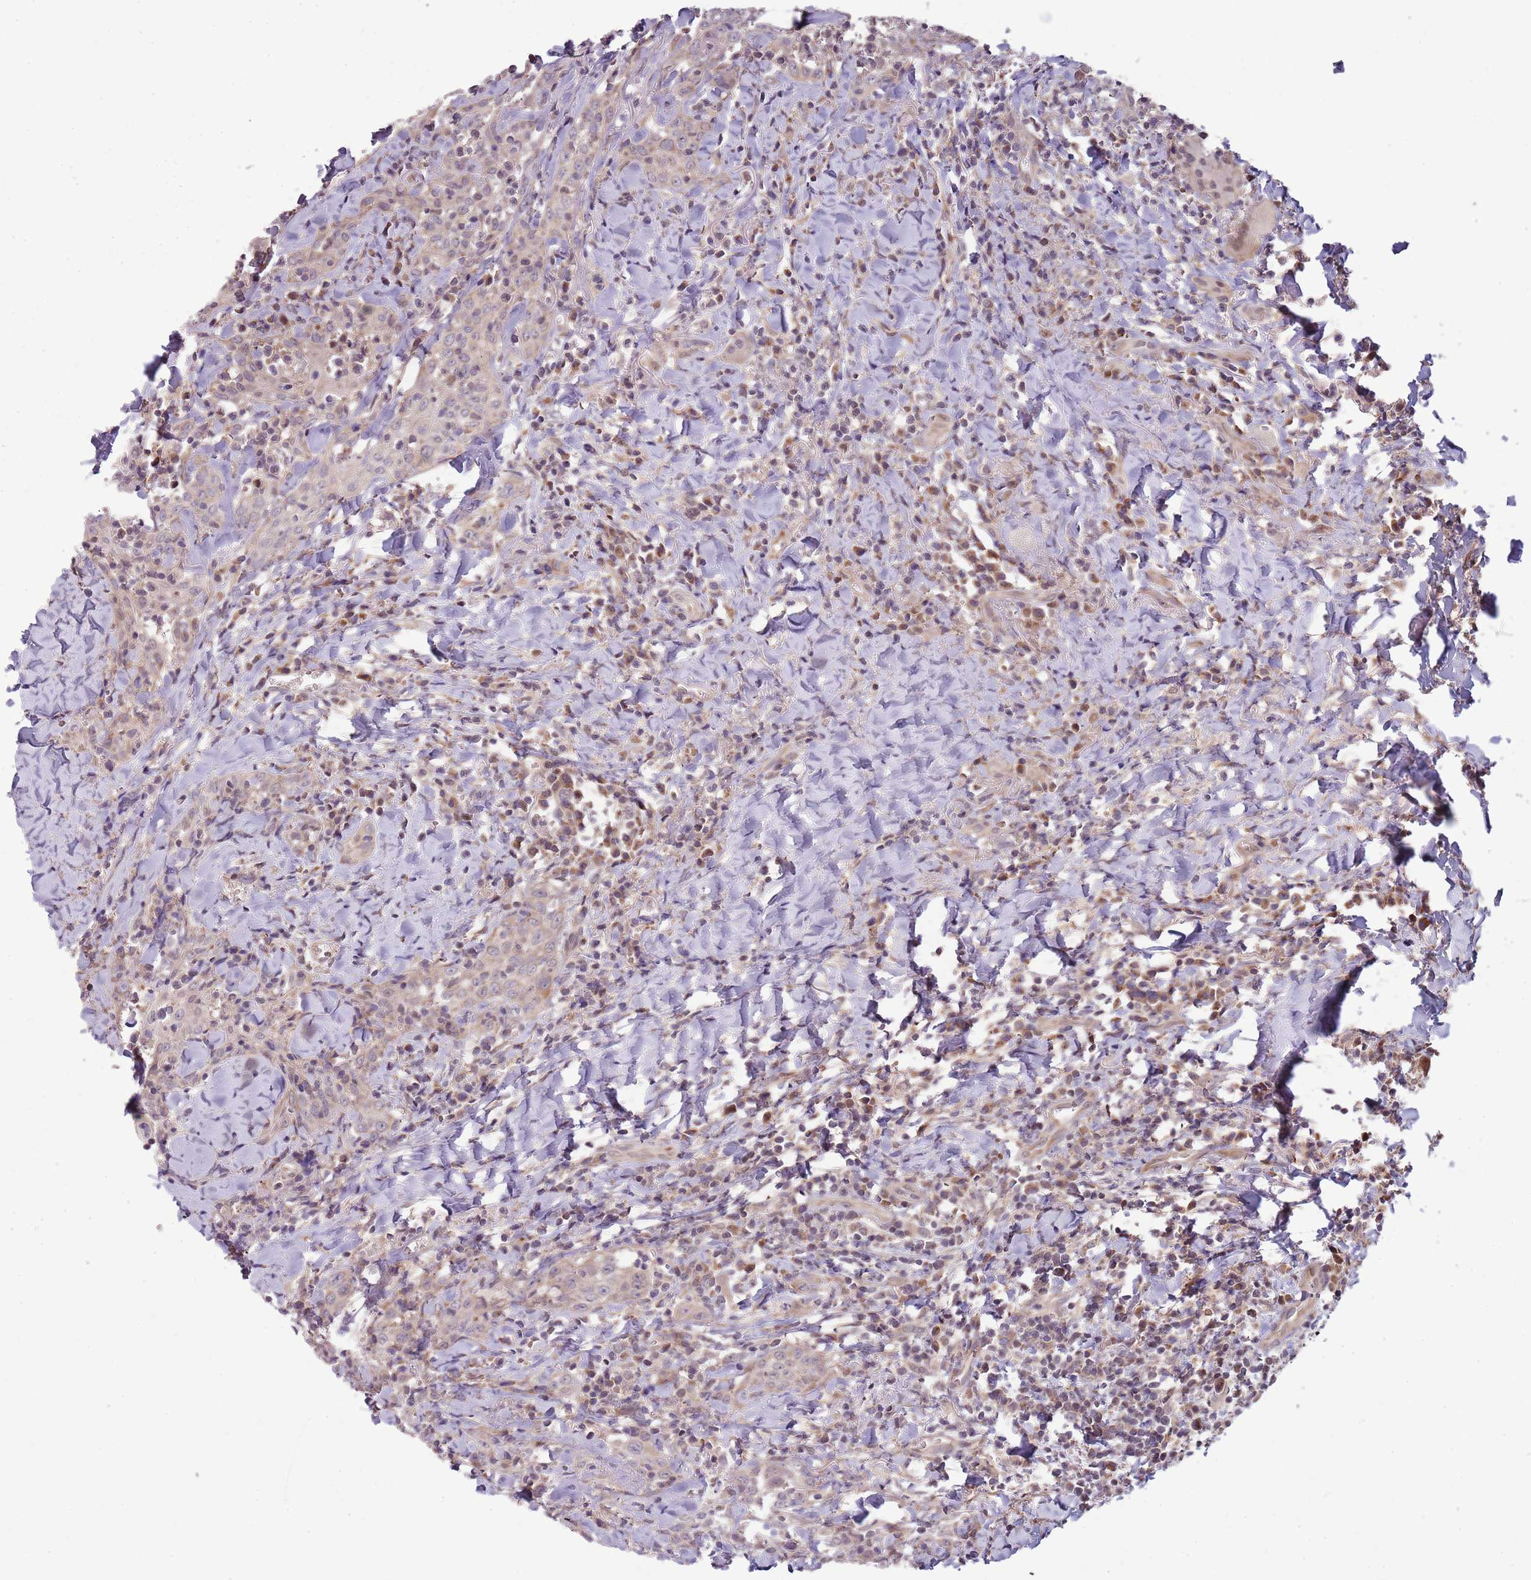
{"staining": {"intensity": "negative", "quantity": "none", "location": "none"}, "tissue": "head and neck cancer", "cell_type": "Tumor cells", "image_type": "cancer", "snomed": [{"axis": "morphology", "description": "Squamous cell carcinoma, NOS"}, {"axis": "topography", "description": "Head-Neck"}], "caption": "Immunohistochemistry image of human head and neck cancer stained for a protein (brown), which displays no staining in tumor cells.", "gene": "RNF181", "patient": {"sex": "female", "age": 70}}